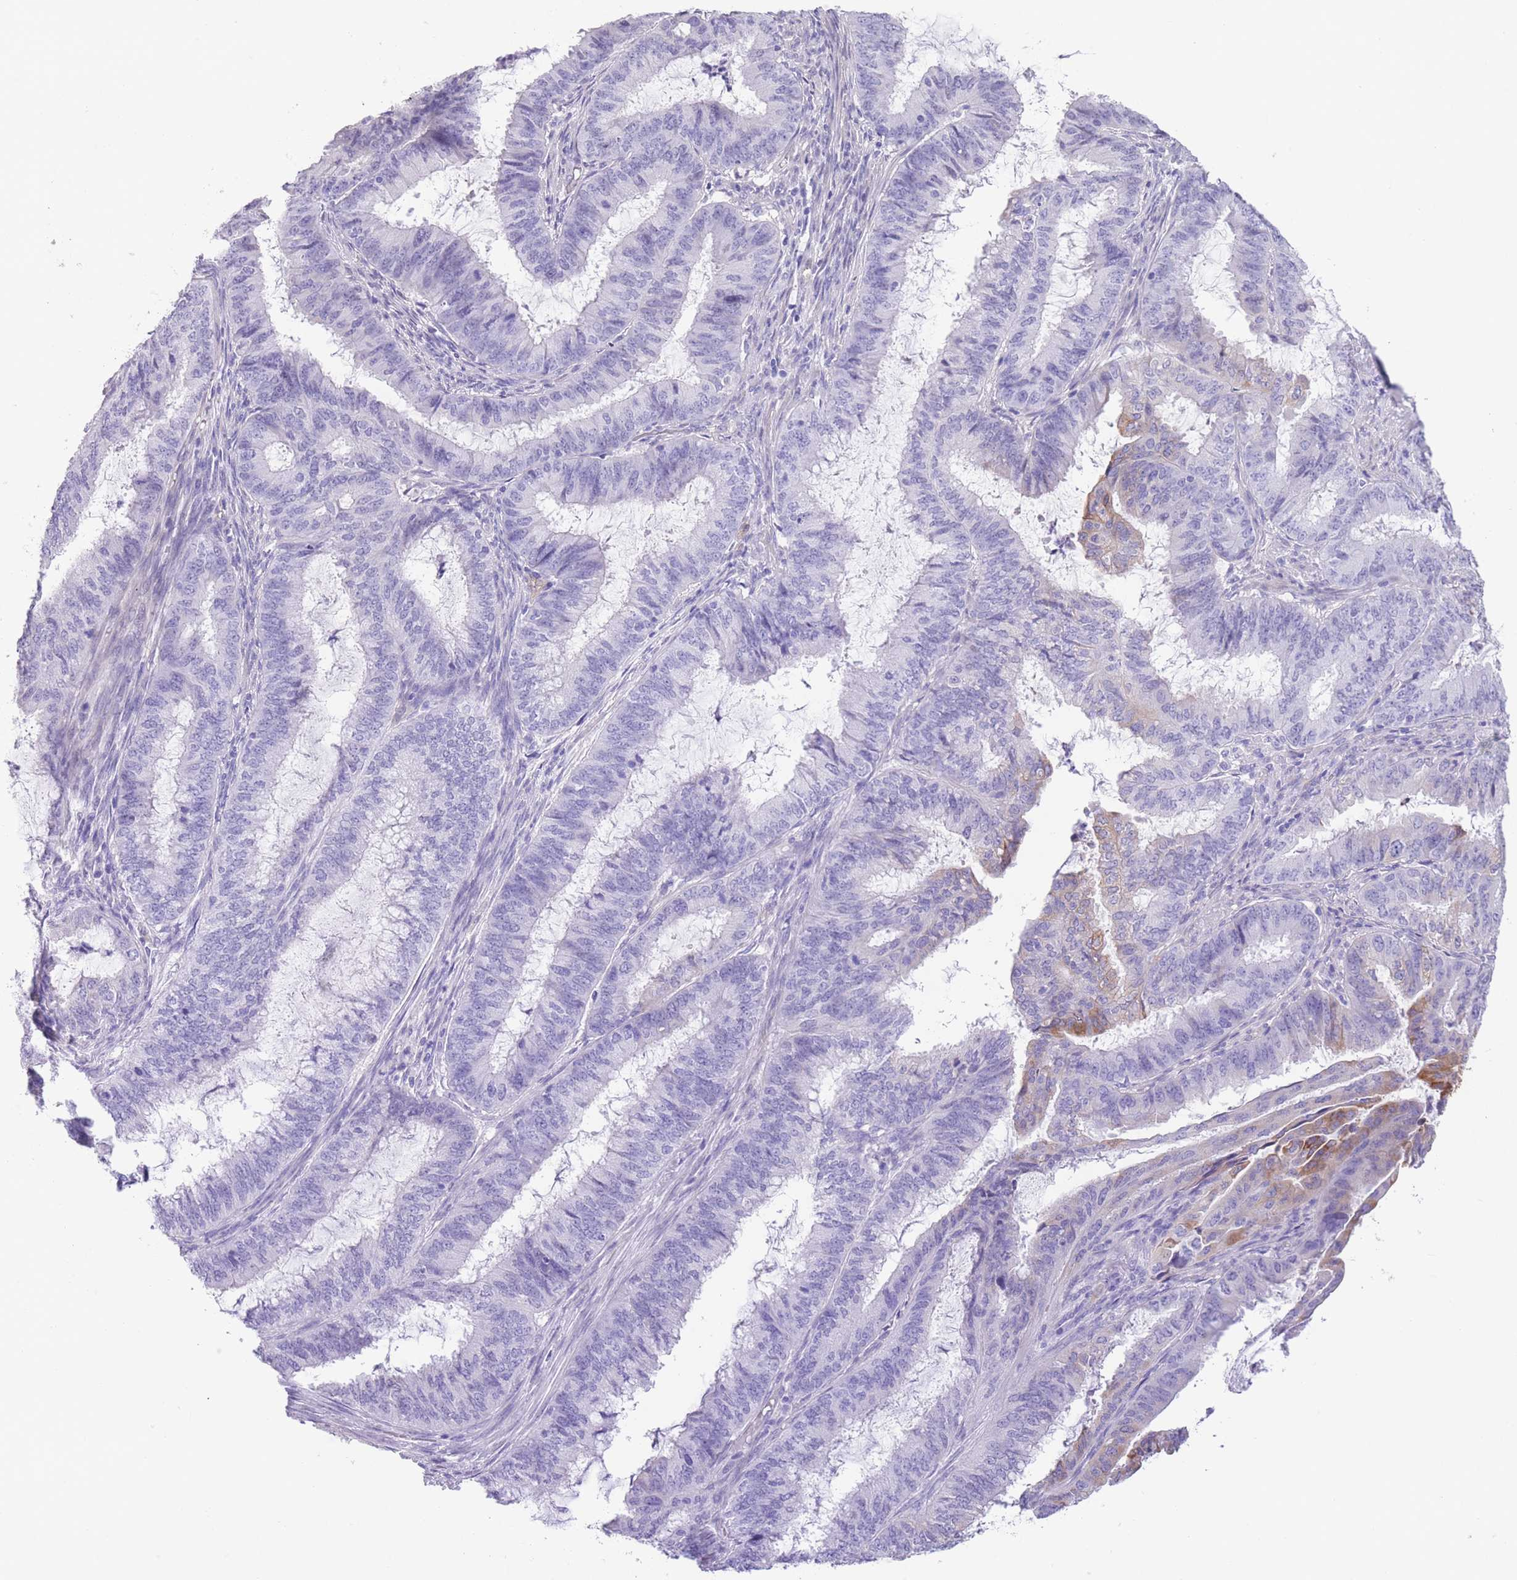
{"staining": {"intensity": "moderate", "quantity": "<25%", "location": "cytoplasmic/membranous"}, "tissue": "endometrial cancer", "cell_type": "Tumor cells", "image_type": "cancer", "snomed": [{"axis": "morphology", "description": "Adenocarcinoma, NOS"}, {"axis": "topography", "description": "Endometrium"}], "caption": "The image reveals immunohistochemical staining of endometrial cancer. There is moderate cytoplasmic/membranous staining is present in approximately <25% of tumor cells. The staining is performed using DAB brown chromogen to label protein expression. The nuclei are counter-stained blue using hematoxylin.", "gene": "RAI2", "patient": {"sex": "female", "age": 51}}